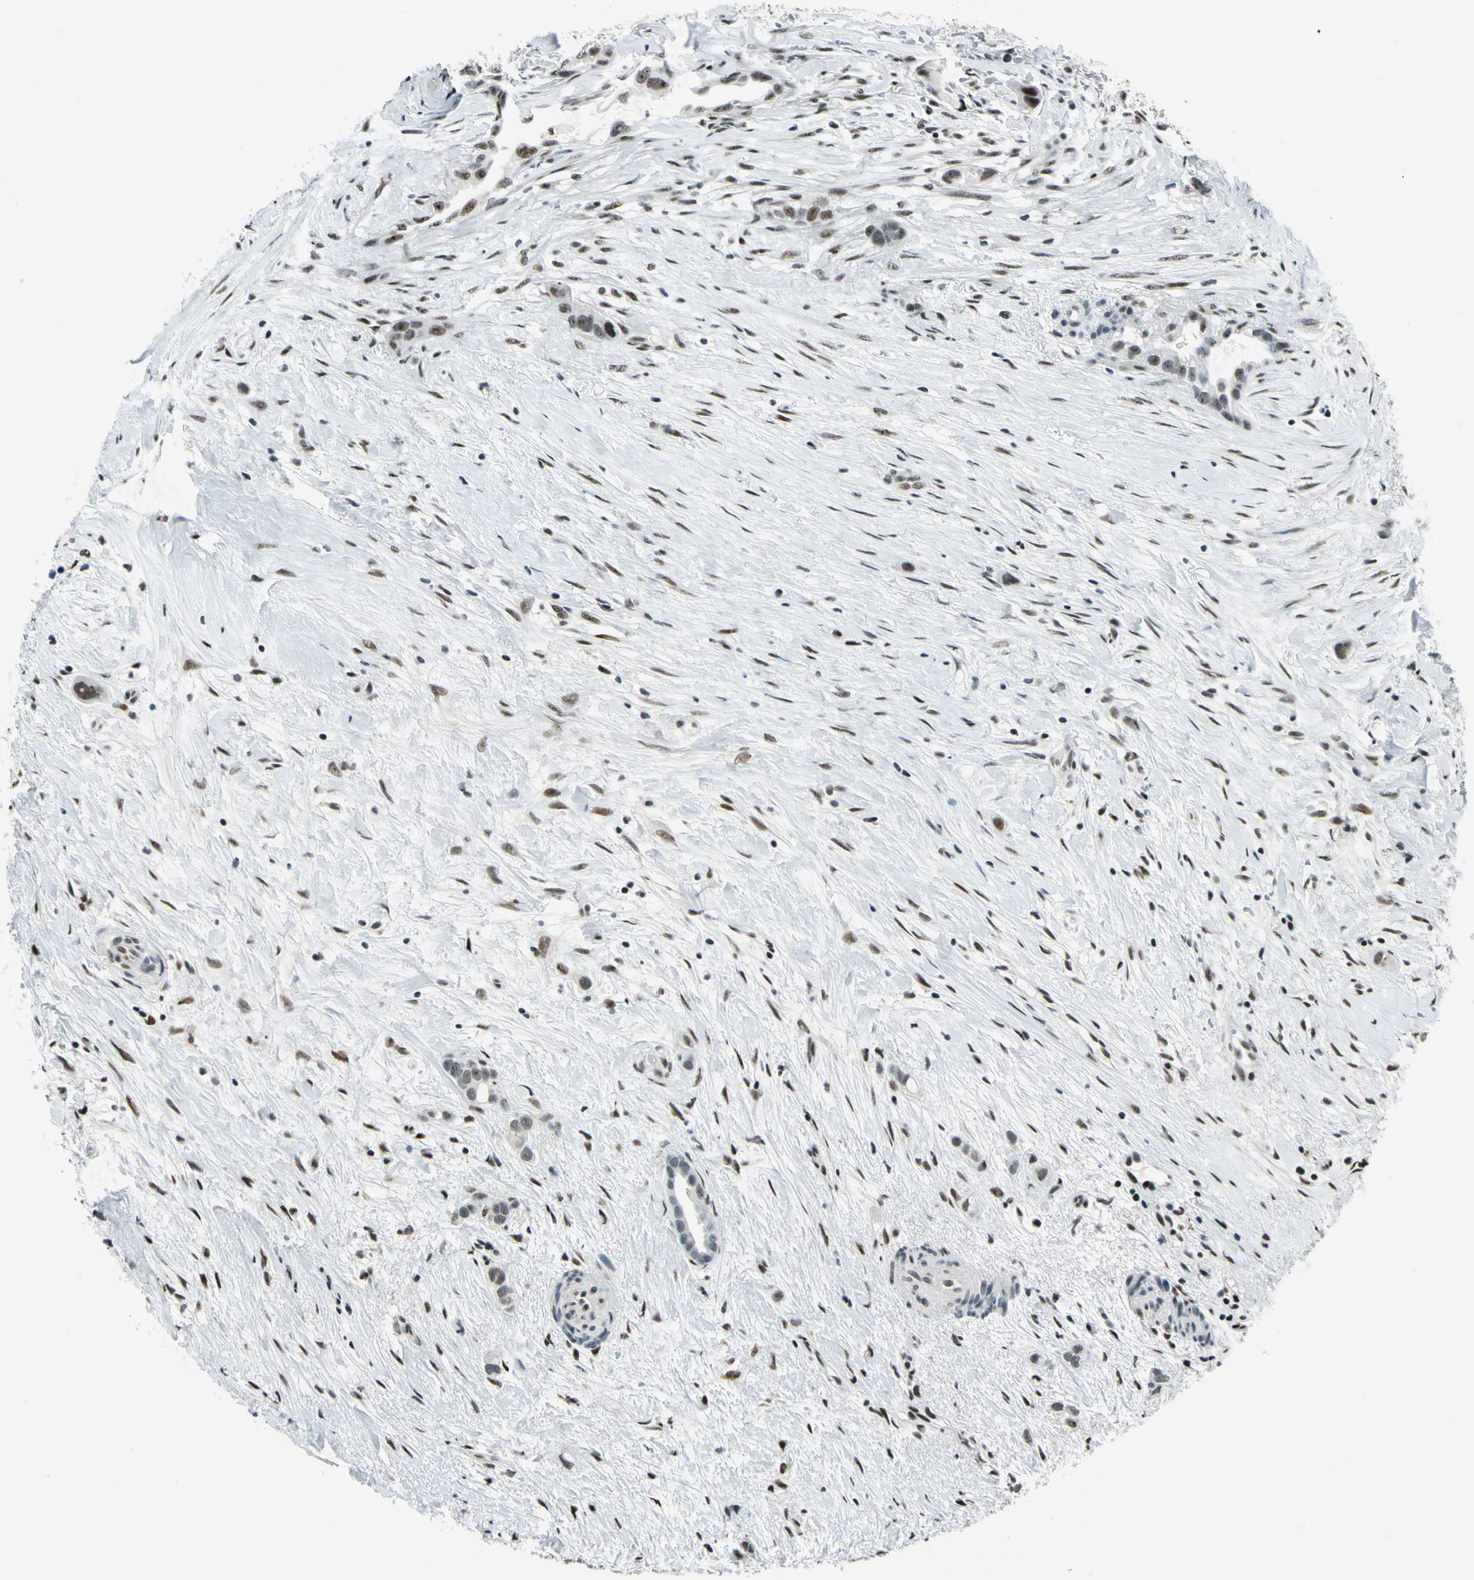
{"staining": {"intensity": "moderate", "quantity": ">75%", "location": "nuclear"}, "tissue": "liver cancer", "cell_type": "Tumor cells", "image_type": "cancer", "snomed": [{"axis": "morphology", "description": "Cholangiocarcinoma"}, {"axis": "topography", "description": "Liver"}], "caption": "Liver cancer stained for a protein exhibits moderate nuclear positivity in tumor cells.", "gene": "KAT6B", "patient": {"sex": "female", "age": 65}}